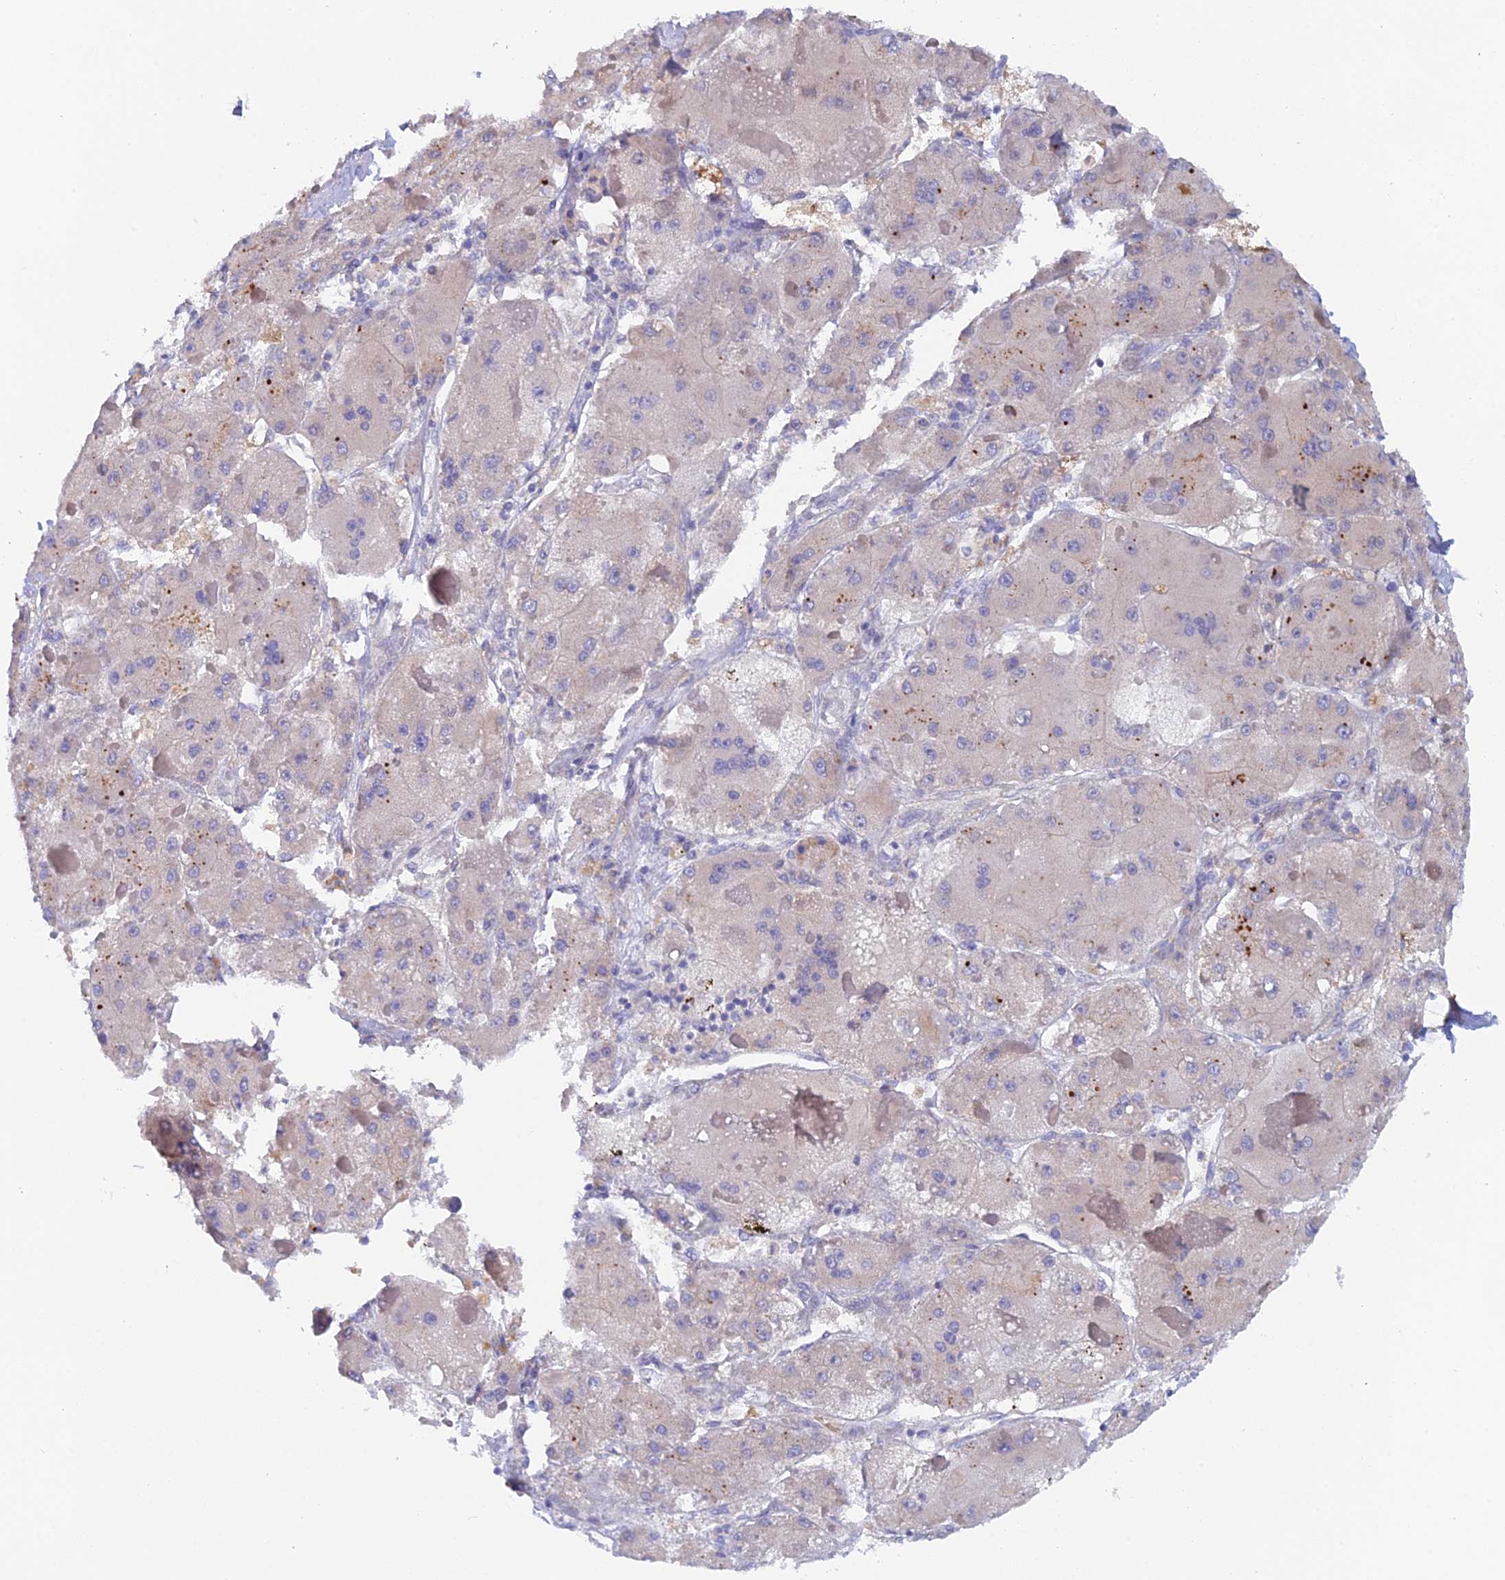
{"staining": {"intensity": "negative", "quantity": "none", "location": "none"}, "tissue": "liver cancer", "cell_type": "Tumor cells", "image_type": "cancer", "snomed": [{"axis": "morphology", "description": "Carcinoma, Hepatocellular, NOS"}, {"axis": "topography", "description": "Liver"}], "caption": "The image shows no staining of tumor cells in liver hepatocellular carcinoma.", "gene": "FZR1", "patient": {"sex": "female", "age": 73}}